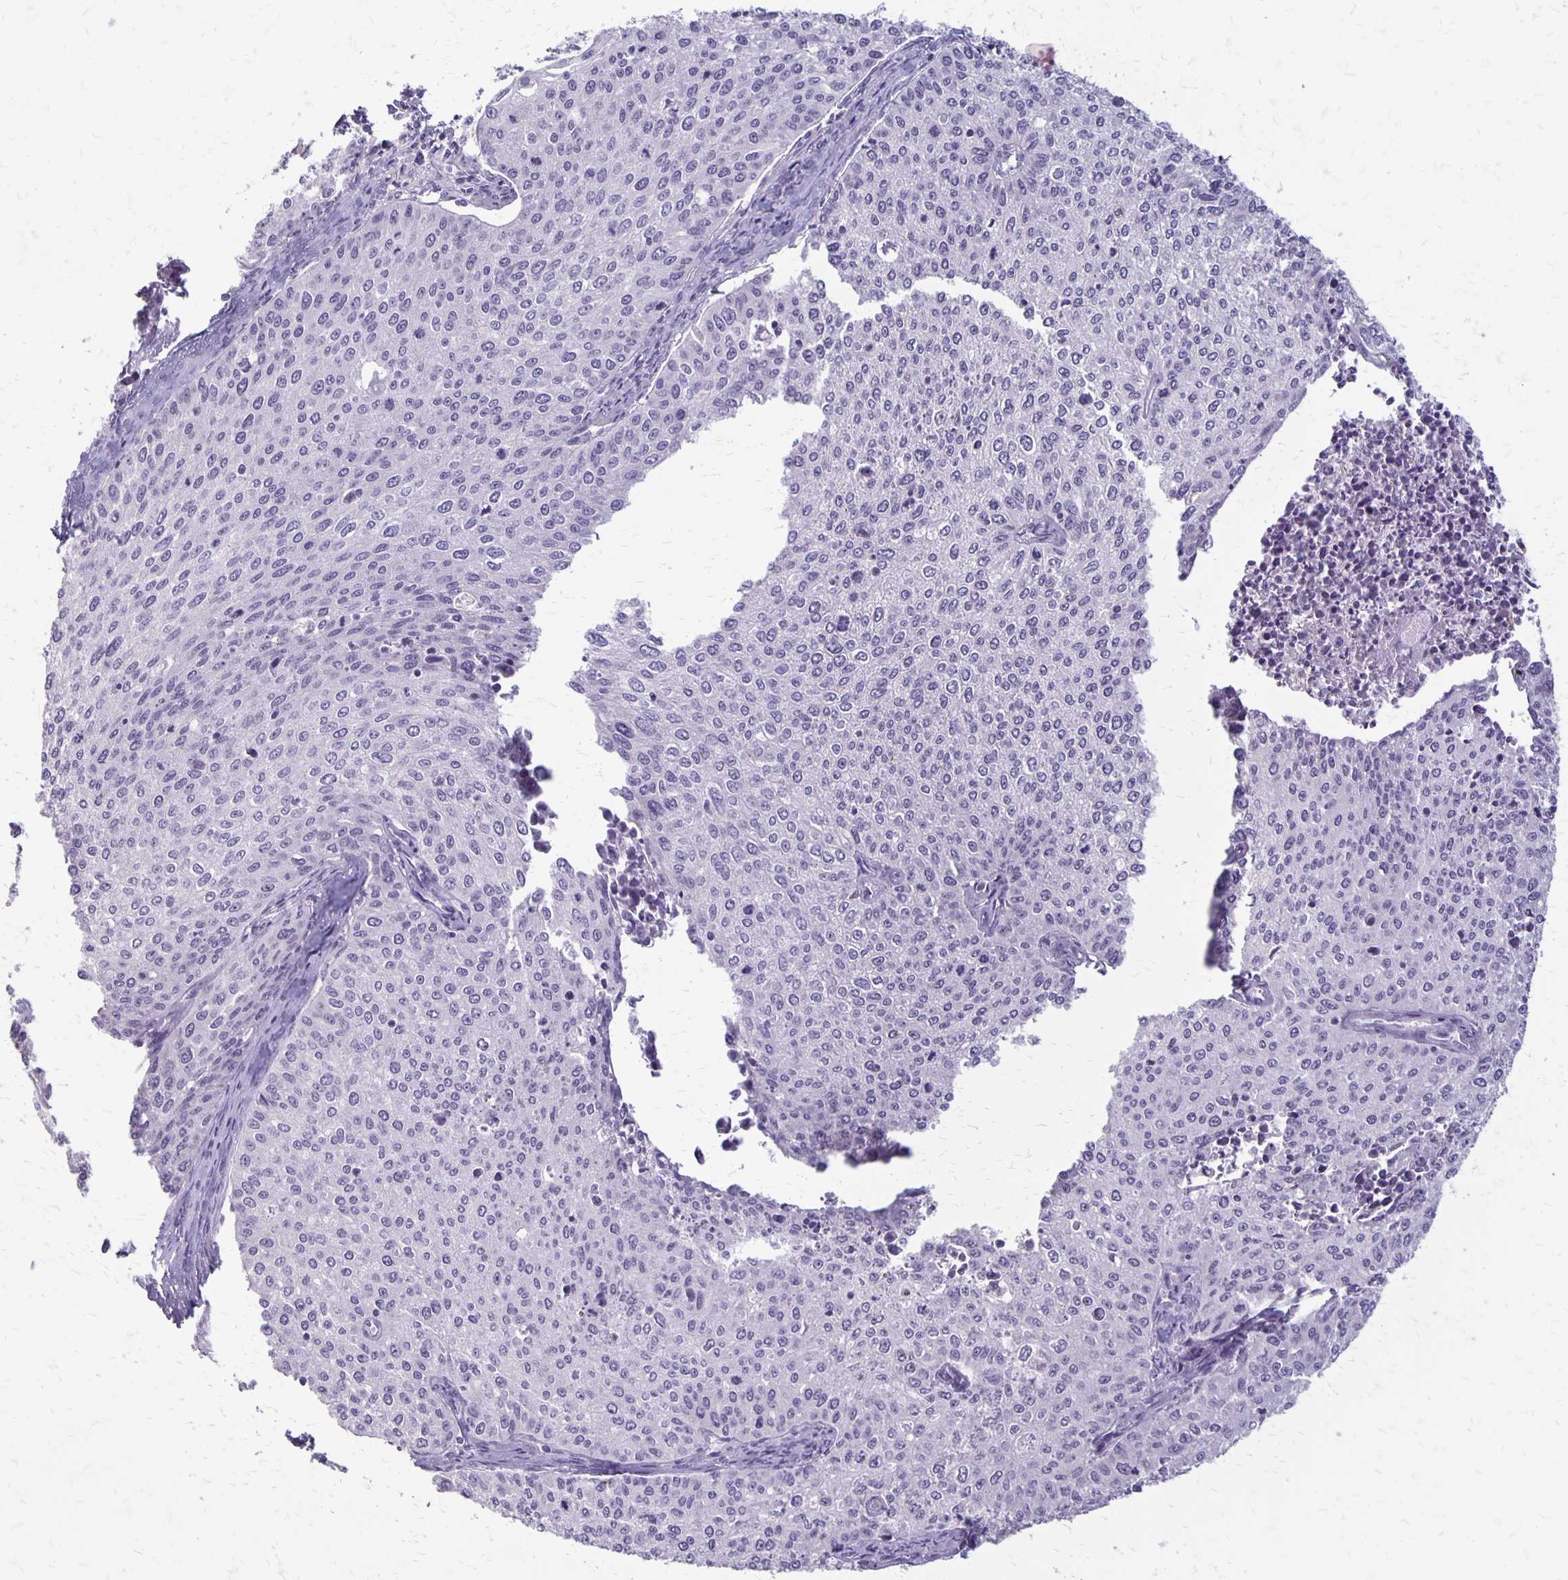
{"staining": {"intensity": "negative", "quantity": "none", "location": "none"}, "tissue": "cervical cancer", "cell_type": "Tumor cells", "image_type": "cancer", "snomed": [{"axis": "morphology", "description": "Squamous cell carcinoma, NOS"}, {"axis": "topography", "description": "Cervix"}], "caption": "There is no significant expression in tumor cells of squamous cell carcinoma (cervical).", "gene": "SEPTIN5", "patient": {"sex": "female", "age": 38}}